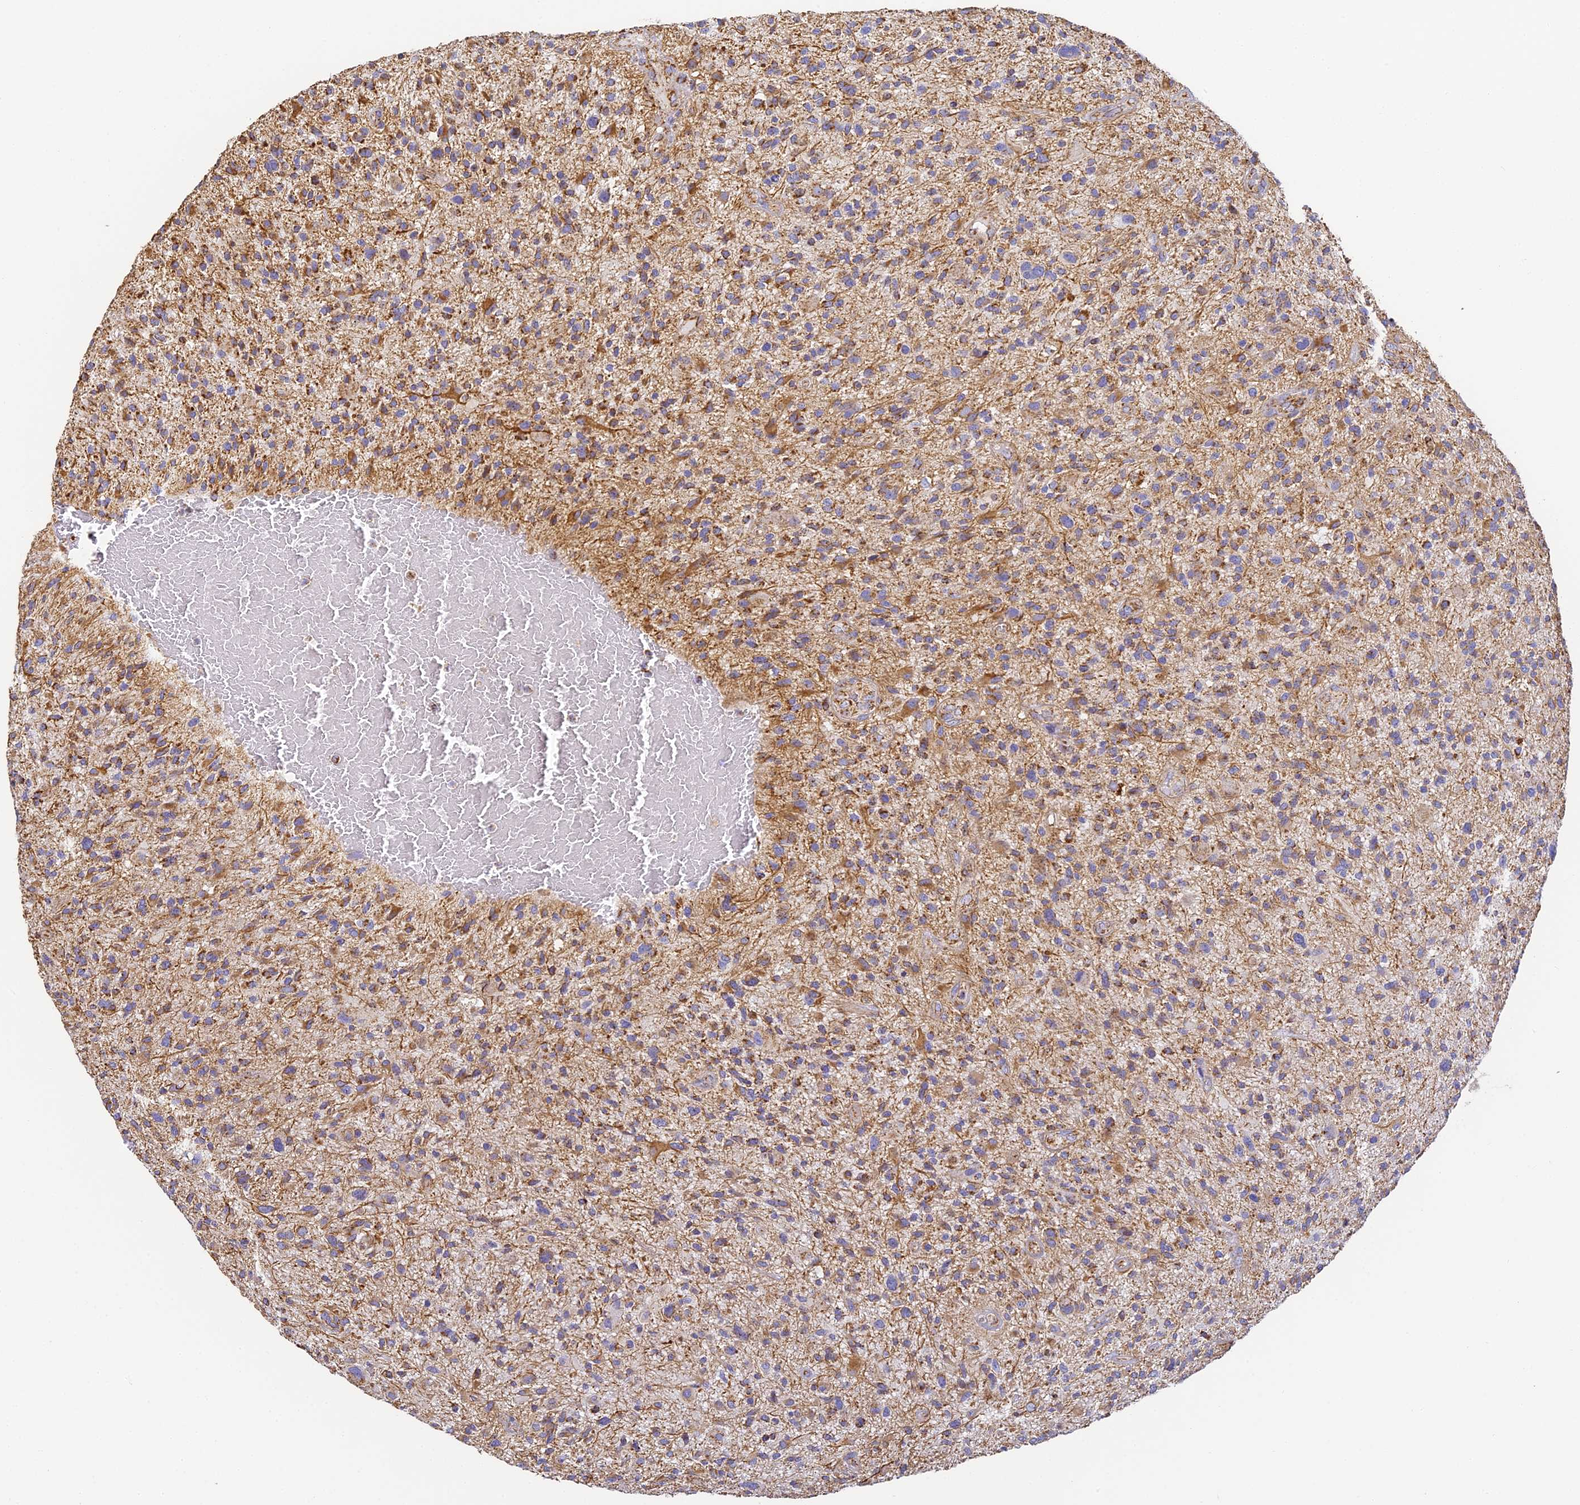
{"staining": {"intensity": "moderate", "quantity": "25%-75%", "location": "cytoplasmic/membranous"}, "tissue": "glioma", "cell_type": "Tumor cells", "image_type": "cancer", "snomed": [{"axis": "morphology", "description": "Glioma, malignant, High grade"}, {"axis": "topography", "description": "Brain"}], "caption": "Approximately 25%-75% of tumor cells in glioma show moderate cytoplasmic/membranous protein positivity as visualized by brown immunohistochemical staining.", "gene": "COX6C", "patient": {"sex": "male", "age": 47}}